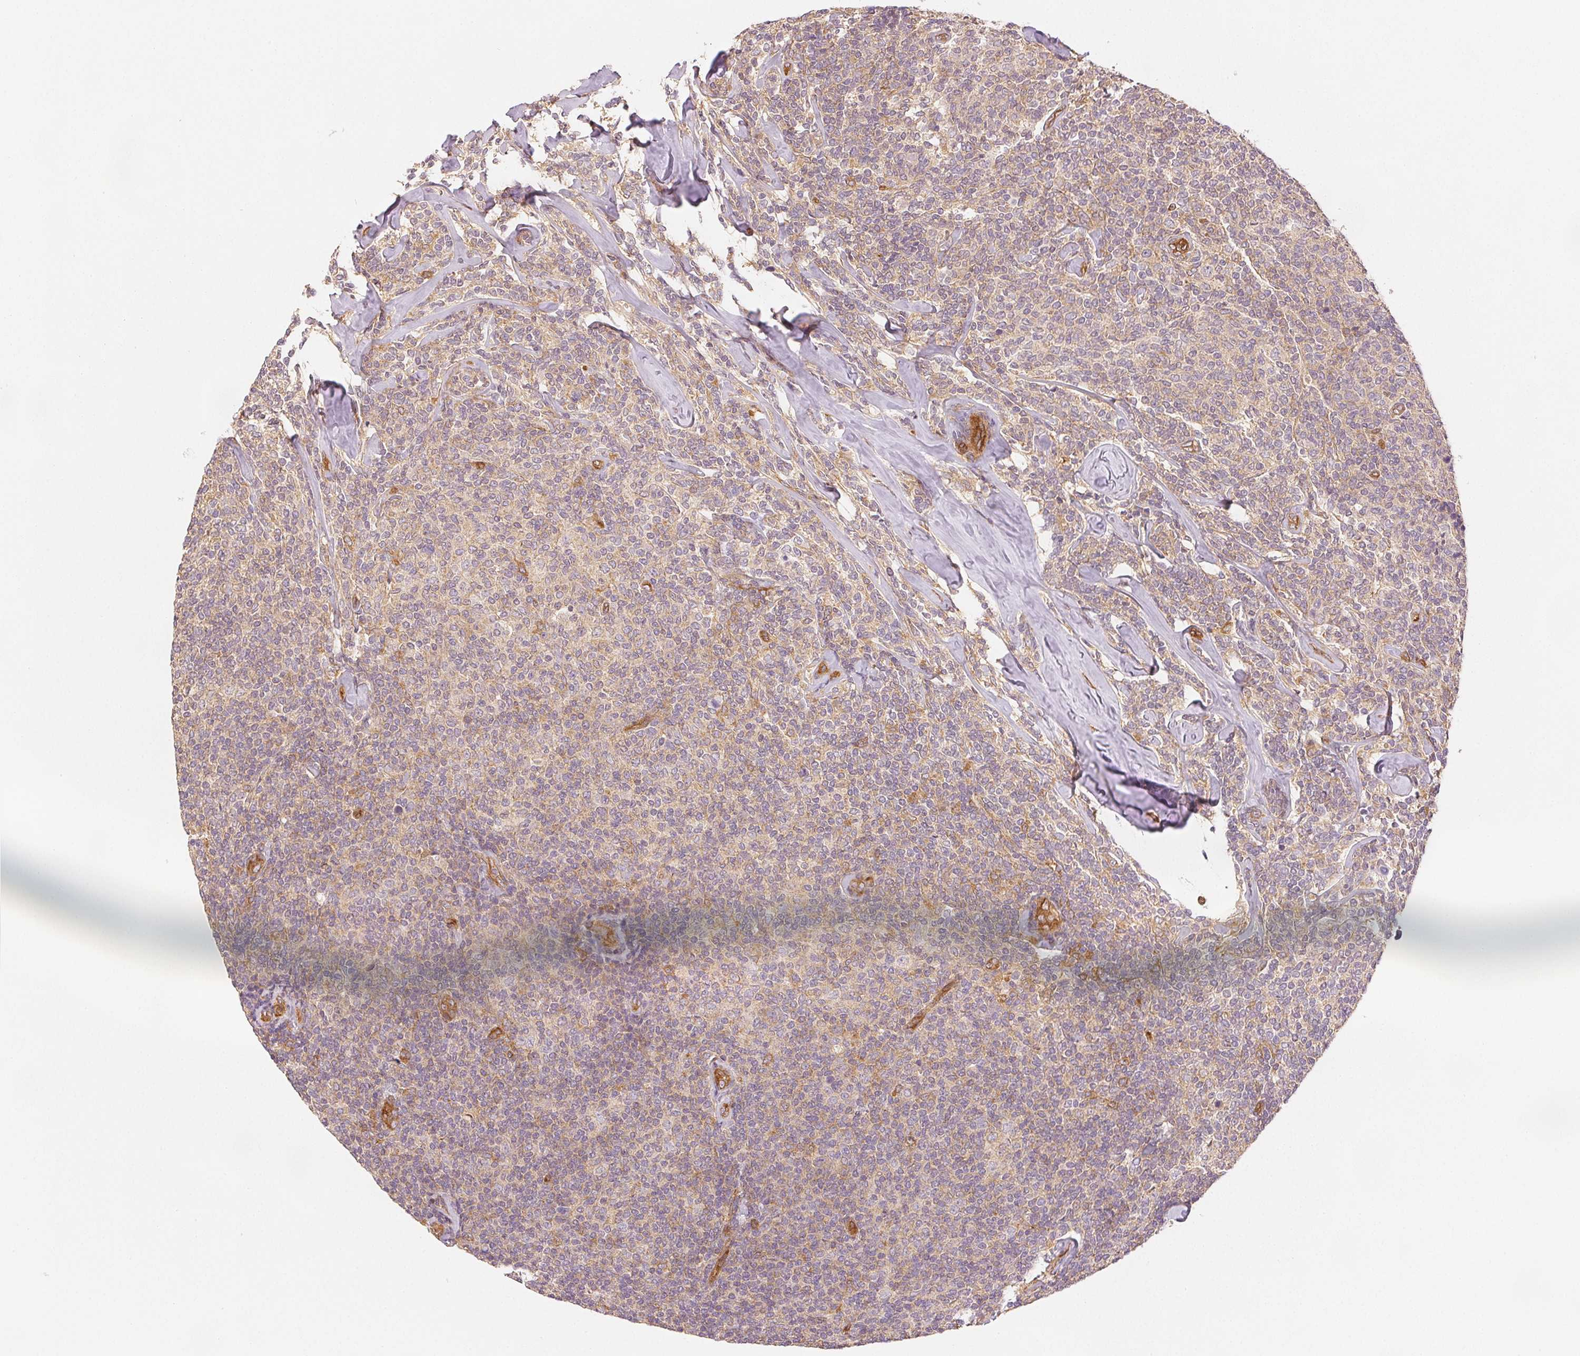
{"staining": {"intensity": "negative", "quantity": "none", "location": "none"}, "tissue": "lymphoma", "cell_type": "Tumor cells", "image_type": "cancer", "snomed": [{"axis": "morphology", "description": "Malignant lymphoma, non-Hodgkin's type, Low grade"}, {"axis": "topography", "description": "Lymph node"}], "caption": "Protein analysis of malignant lymphoma, non-Hodgkin's type (low-grade) displays no significant expression in tumor cells.", "gene": "DIAPH2", "patient": {"sex": "female", "age": 56}}